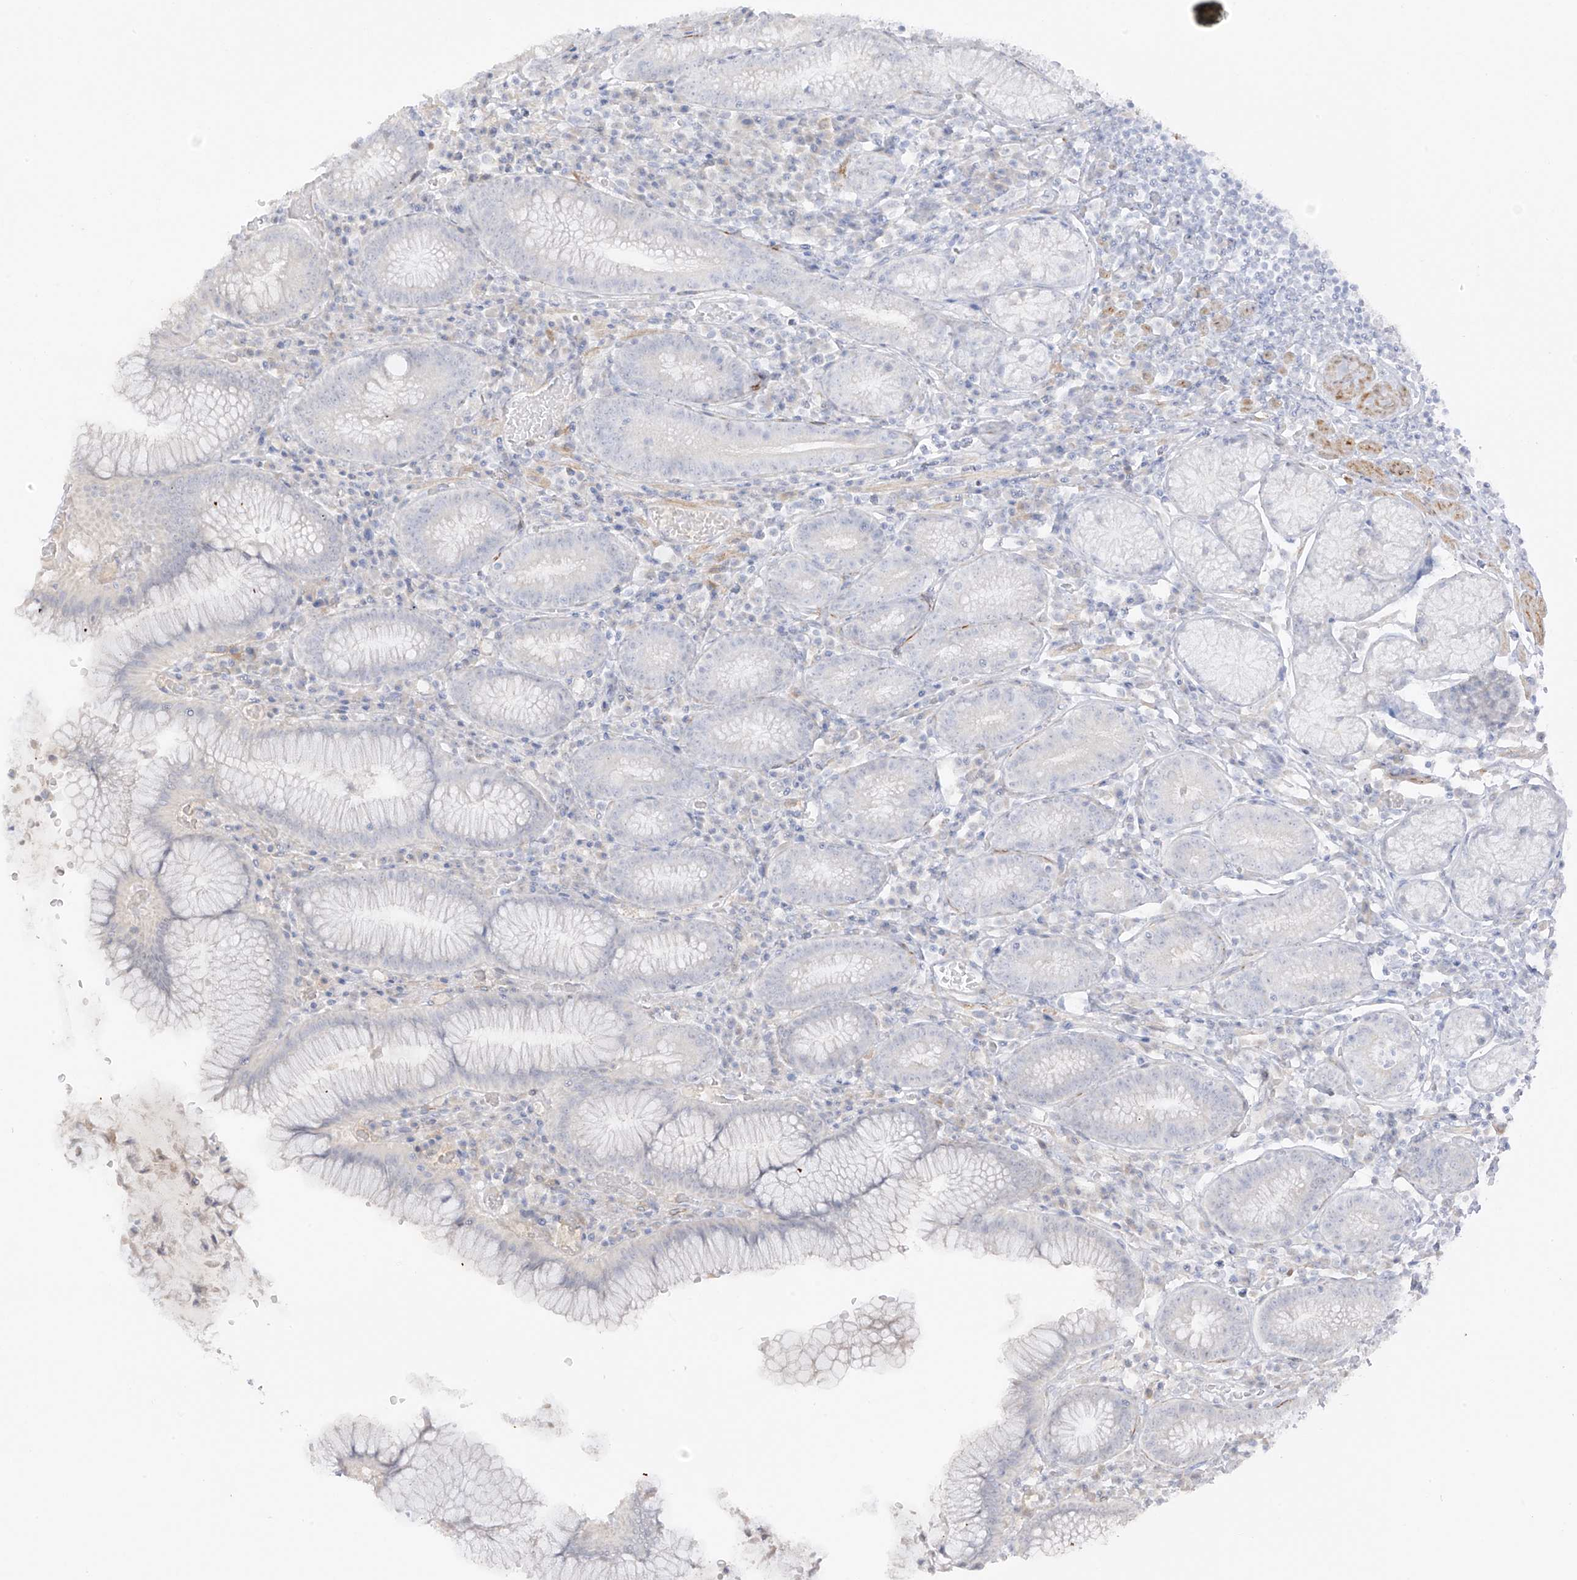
{"staining": {"intensity": "negative", "quantity": "none", "location": "none"}, "tissue": "stomach", "cell_type": "Glandular cells", "image_type": "normal", "snomed": [{"axis": "morphology", "description": "Normal tissue, NOS"}, {"axis": "topography", "description": "Stomach"}], "caption": "Immunohistochemistry of normal stomach exhibits no positivity in glandular cells.", "gene": "C11orf87", "patient": {"sex": "male", "age": 55}}